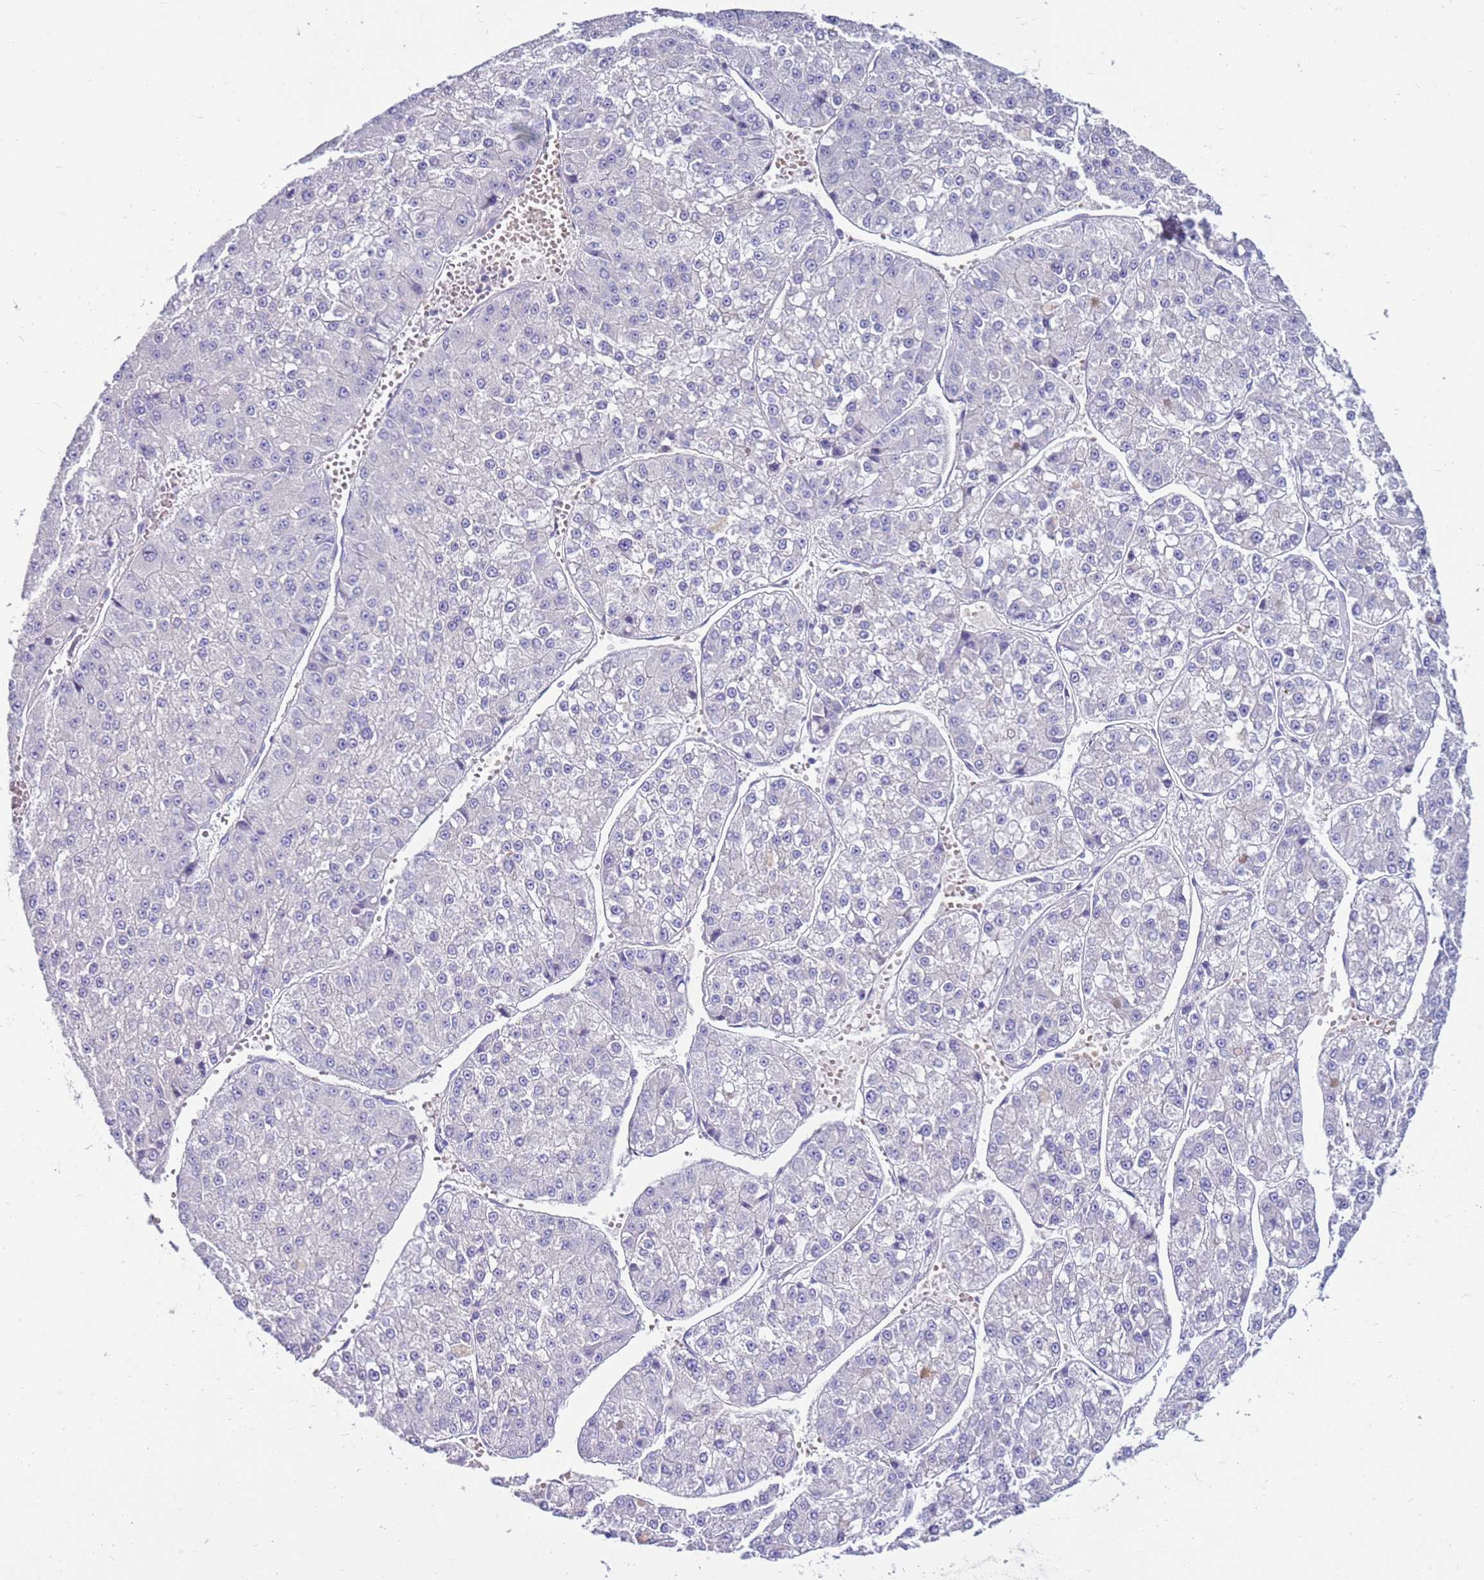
{"staining": {"intensity": "negative", "quantity": "none", "location": "none"}, "tissue": "liver cancer", "cell_type": "Tumor cells", "image_type": "cancer", "snomed": [{"axis": "morphology", "description": "Carcinoma, Hepatocellular, NOS"}, {"axis": "topography", "description": "Liver"}], "caption": "IHC image of neoplastic tissue: liver cancer stained with DAB (3,3'-diaminobenzidine) shows no significant protein staining in tumor cells. (Immunohistochemistry, brightfield microscopy, high magnification).", "gene": "EVPLL", "patient": {"sex": "female", "age": 73}}